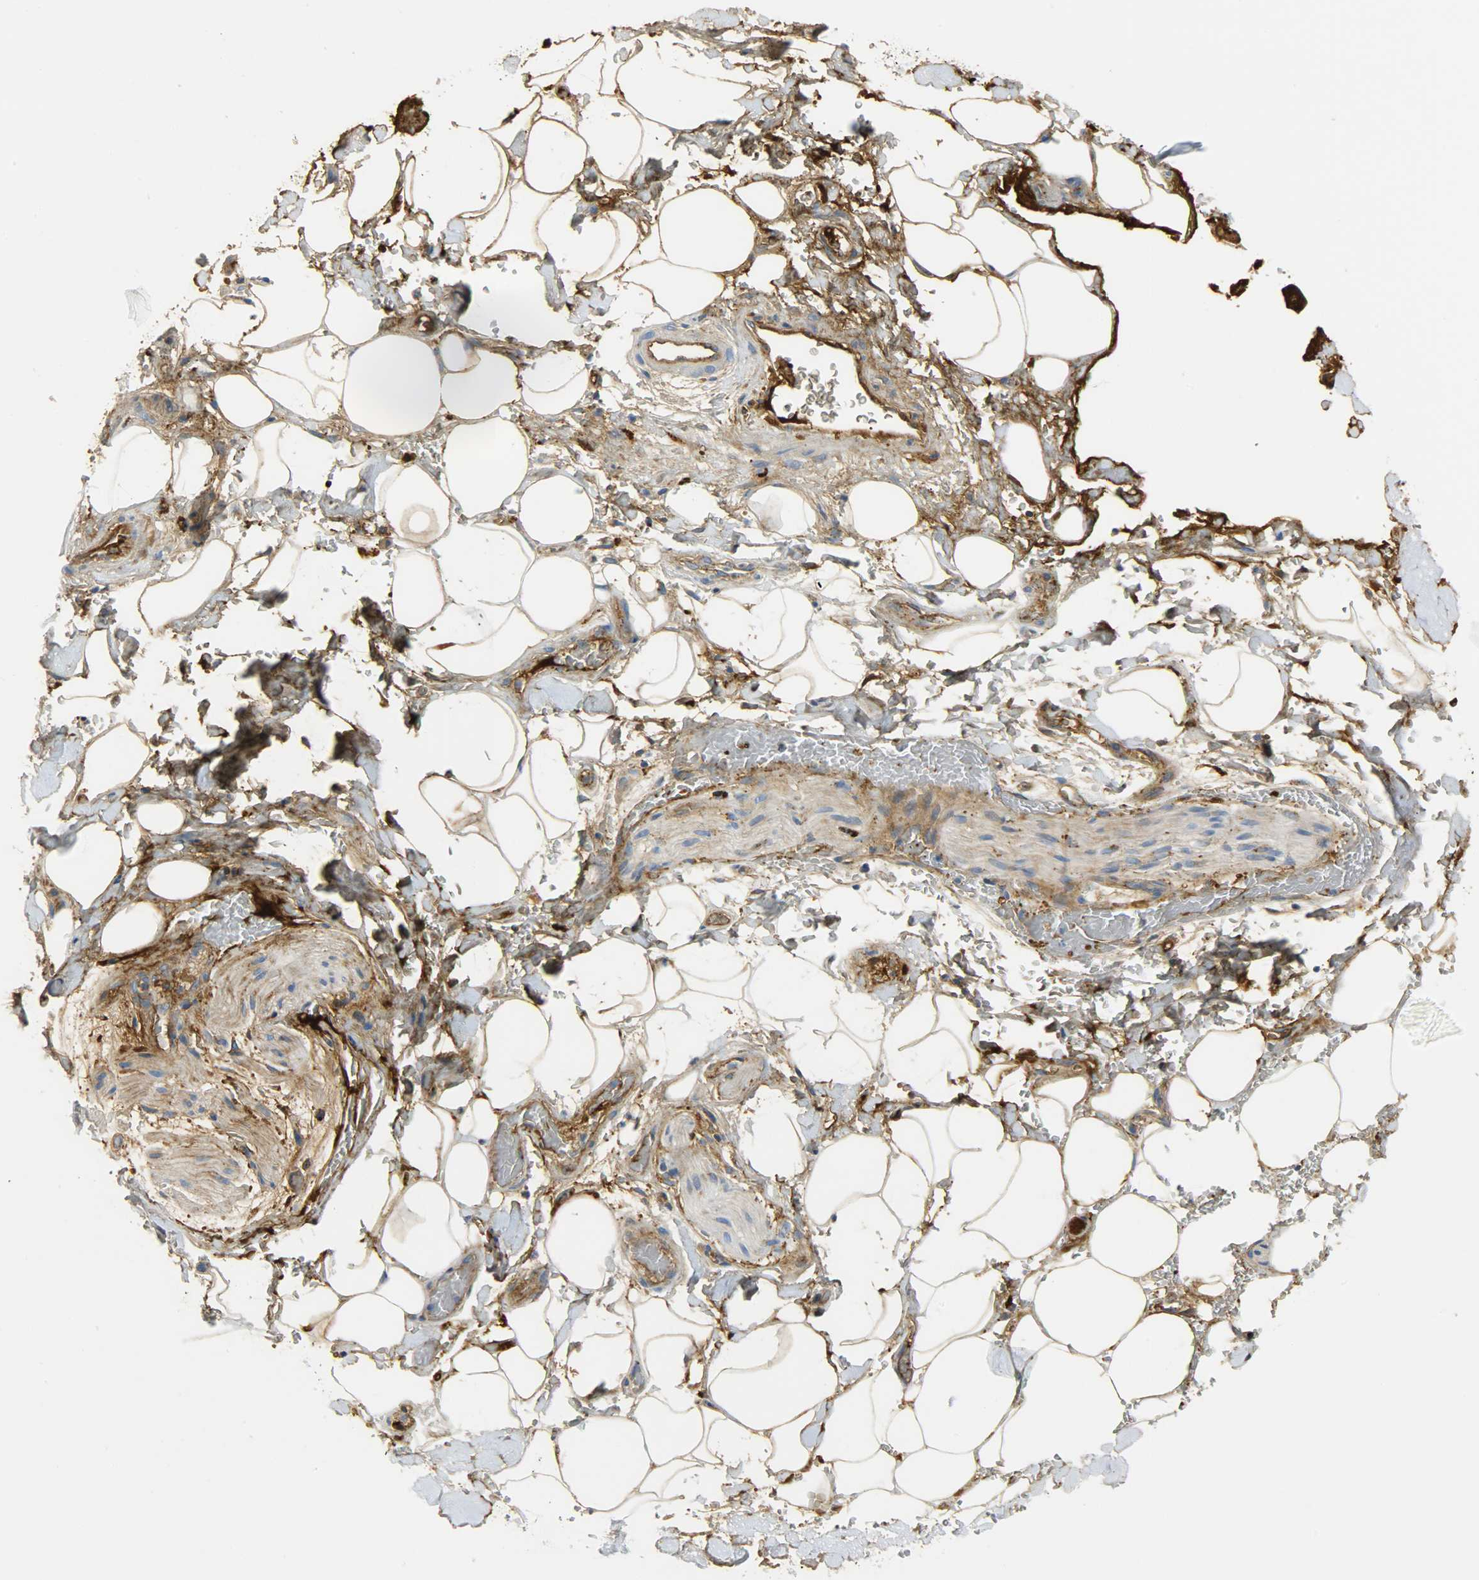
{"staining": {"intensity": "moderate", "quantity": "25%-75%", "location": "cytoplasmic/membranous"}, "tissue": "adipose tissue", "cell_type": "Adipocytes", "image_type": "normal", "snomed": [{"axis": "morphology", "description": "Normal tissue, NOS"}, {"axis": "morphology", "description": "Cholangiocarcinoma"}, {"axis": "topography", "description": "Liver"}, {"axis": "topography", "description": "Peripheral nerve tissue"}], "caption": "The histopathology image exhibits immunohistochemical staining of unremarkable adipose tissue. There is moderate cytoplasmic/membranous staining is present in approximately 25%-75% of adipocytes. (IHC, brightfield microscopy, high magnification).", "gene": "CRP", "patient": {"sex": "male", "age": 50}}